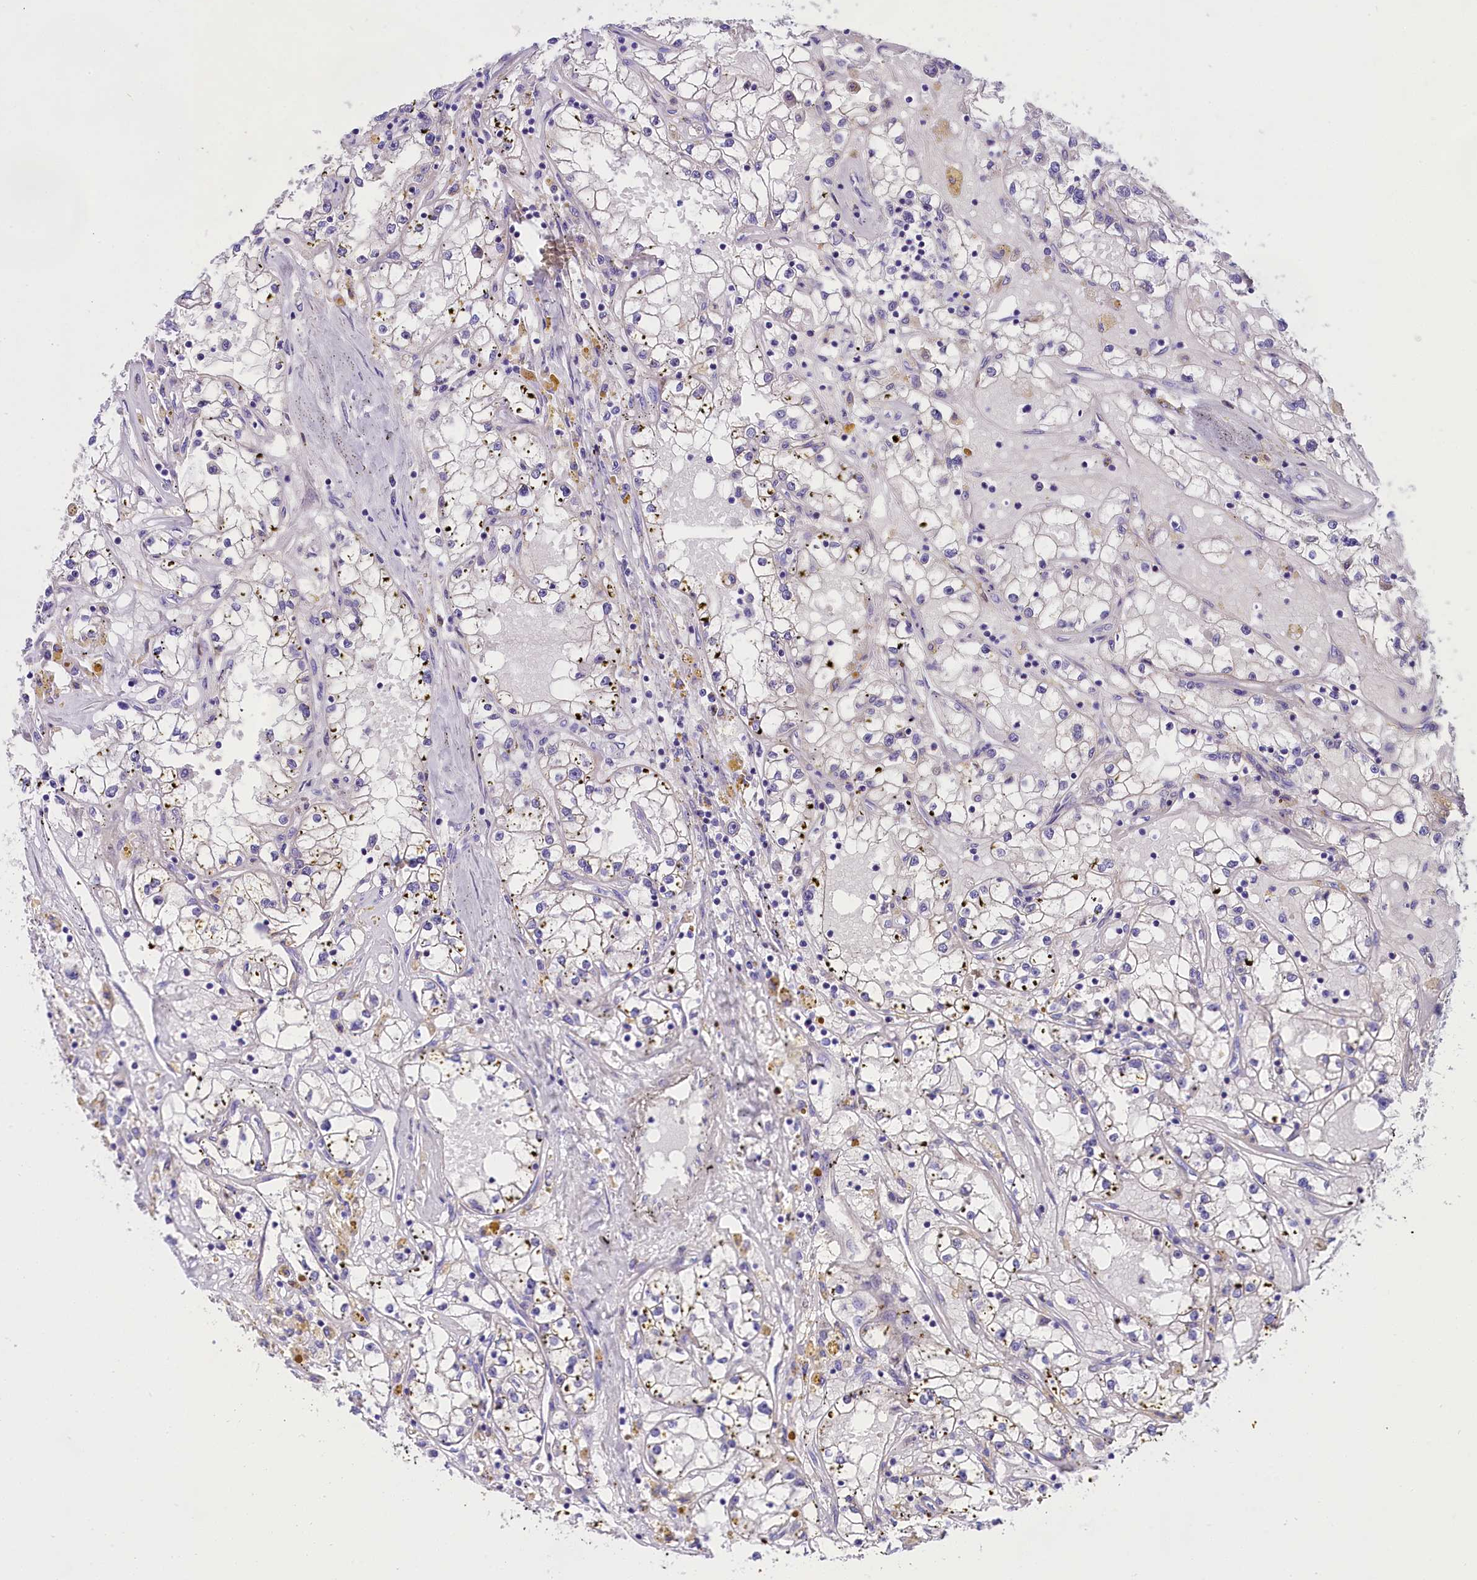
{"staining": {"intensity": "negative", "quantity": "none", "location": "none"}, "tissue": "renal cancer", "cell_type": "Tumor cells", "image_type": "cancer", "snomed": [{"axis": "morphology", "description": "Adenocarcinoma, NOS"}, {"axis": "topography", "description": "Kidney"}], "caption": "Human renal cancer stained for a protein using immunohistochemistry (IHC) shows no staining in tumor cells.", "gene": "PPP1R13L", "patient": {"sex": "male", "age": 56}}